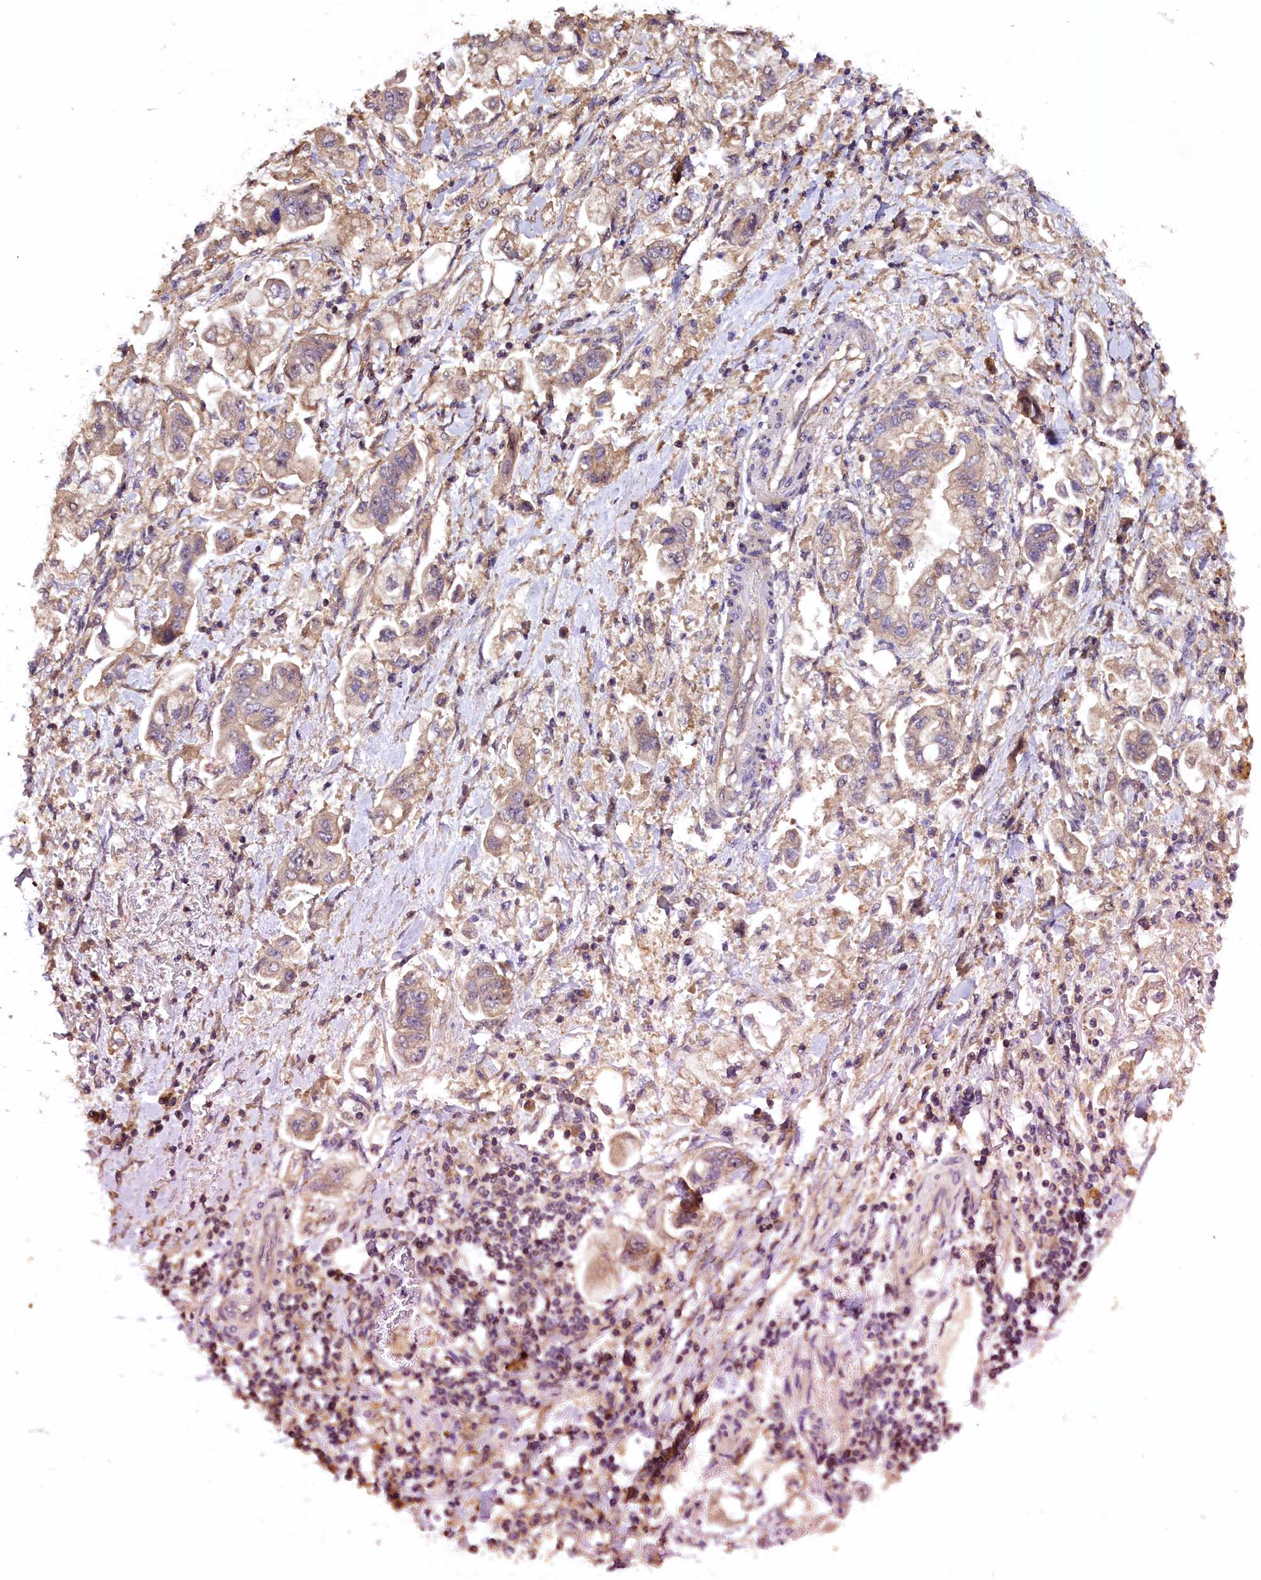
{"staining": {"intensity": "moderate", "quantity": ">75%", "location": "cytoplasmic/membranous"}, "tissue": "stomach cancer", "cell_type": "Tumor cells", "image_type": "cancer", "snomed": [{"axis": "morphology", "description": "Adenocarcinoma, NOS"}, {"axis": "topography", "description": "Stomach"}], "caption": "Tumor cells exhibit moderate cytoplasmic/membranous expression in about >75% of cells in stomach cancer.", "gene": "PLXNB1", "patient": {"sex": "male", "age": 62}}